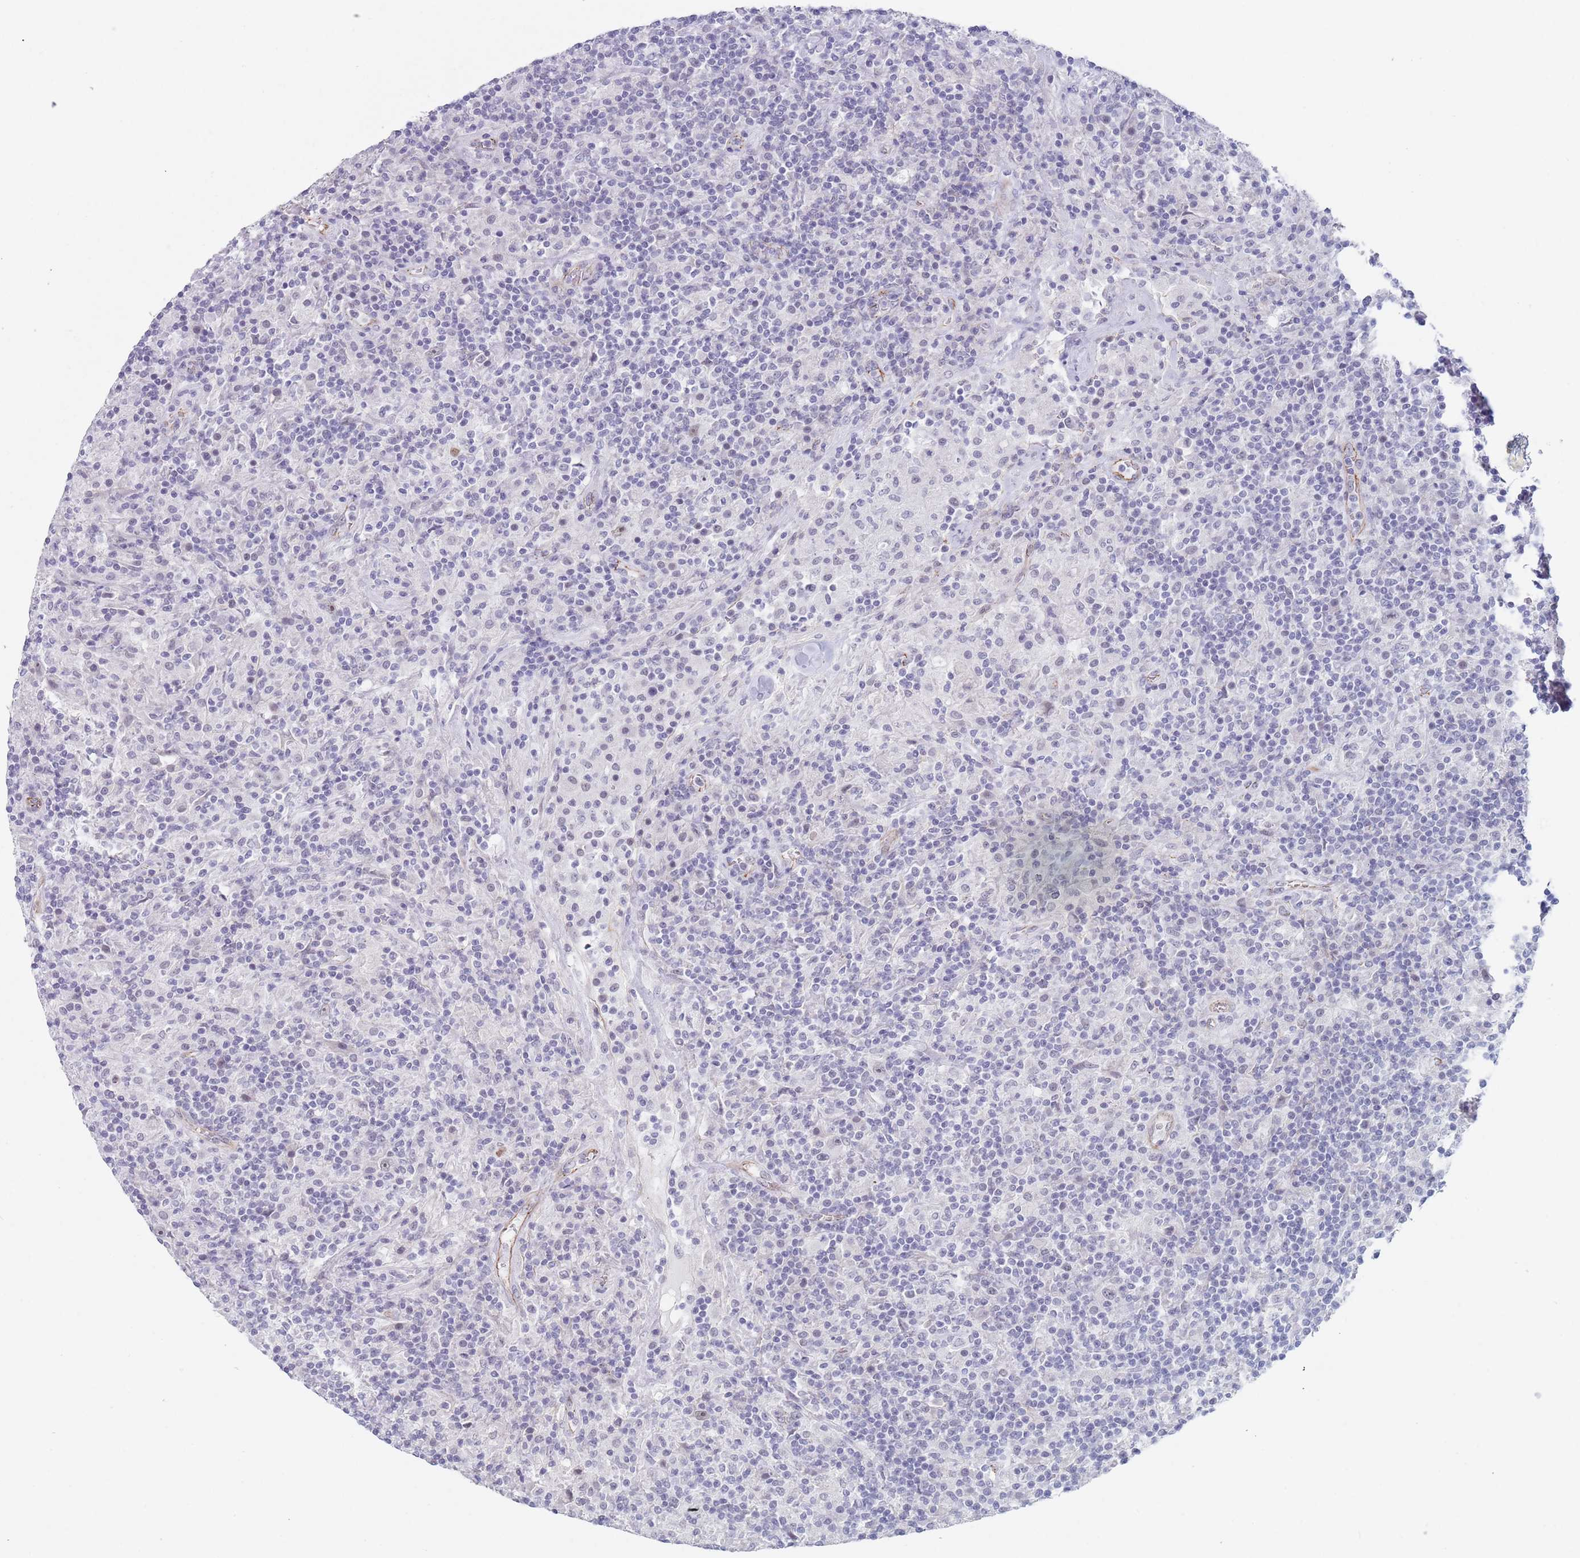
{"staining": {"intensity": "negative", "quantity": "none", "location": "none"}, "tissue": "lymphoma", "cell_type": "Tumor cells", "image_type": "cancer", "snomed": [{"axis": "morphology", "description": "Hodgkin's disease, NOS"}, {"axis": "topography", "description": "Lymph node"}], "caption": "Immunohistochemical staining of Hodgkin's disease displays no significant expression in tumor cells. (DAB (3,3'-diaminobenzidine) immunohistochemistry (IHC) with hematoxylin counter stain).", "gene": "OR5A2", "patient": {"sex": "male", "age": 70}}